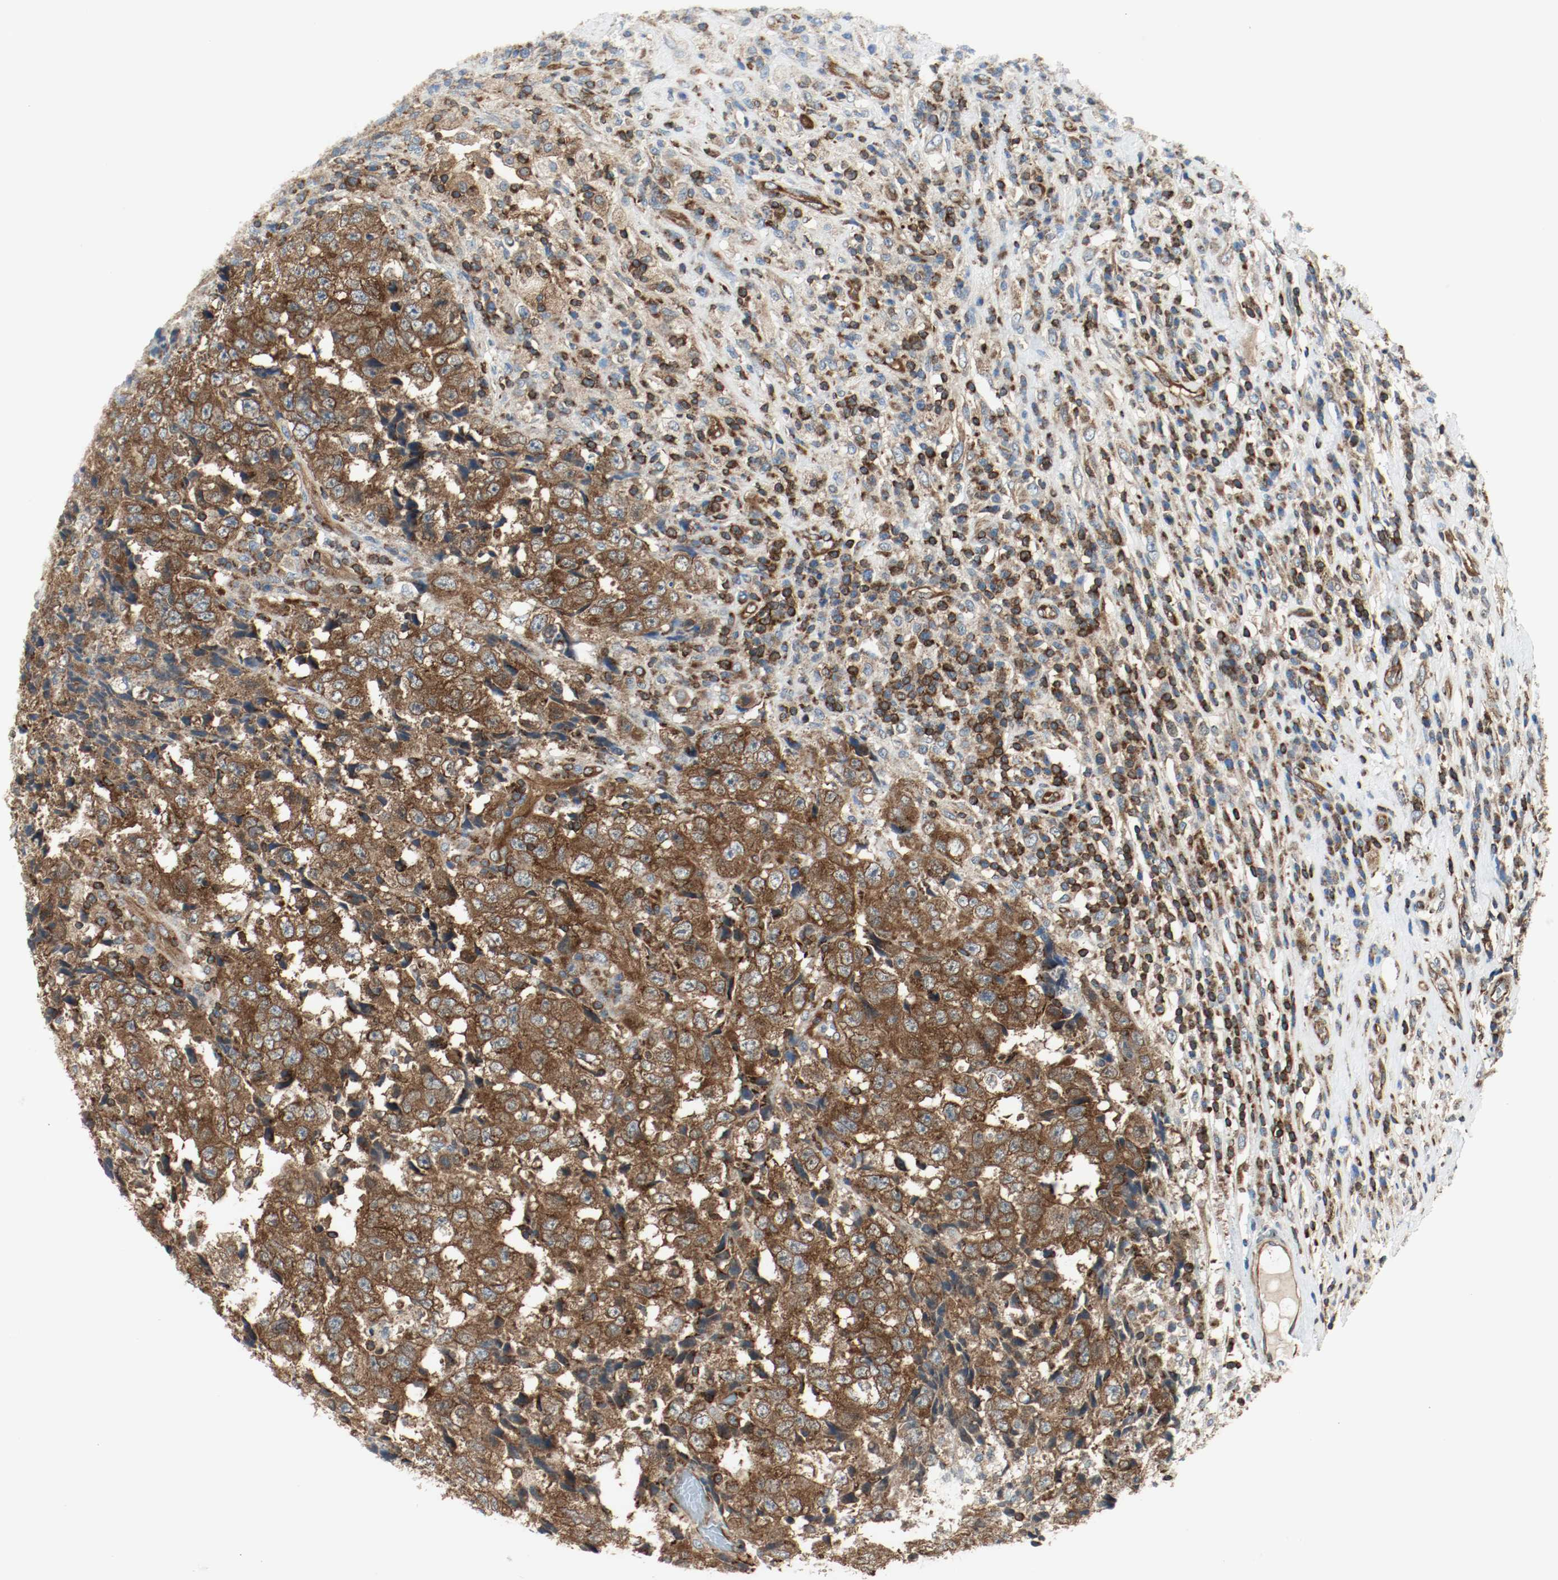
{"staining": {"intensity": "strong", "quantity": ">75%", "location": "cytoplasmic/membranous"}, "tissue": "testis cancer", "cell_type": "Tumor cells", "image_type": "cancer", "snomed": [{"axis": "morphology", "description": "Necrosis, NOS"}, {"axis": "morphology", "description": "Carcinoma, Embryonal, NOS"}, {"axis": "topography", "description": "Testis"}], "caption": "High-power microscopy captured an immunohistochemistry histopathology image of testis embryonal carcinoma, revealing strong cytoplasmic/membranous expression in approximately >75% of tumor cells. The staining was performed using DAB (3,3'-diaminobenzidine) to visualize the protein expression in brown, while the nuclei were stained in blue with hematoxylin (Magnification: 20x).", "gene": "PLCG1", "patient": {"sex": "male", "age": 19}}